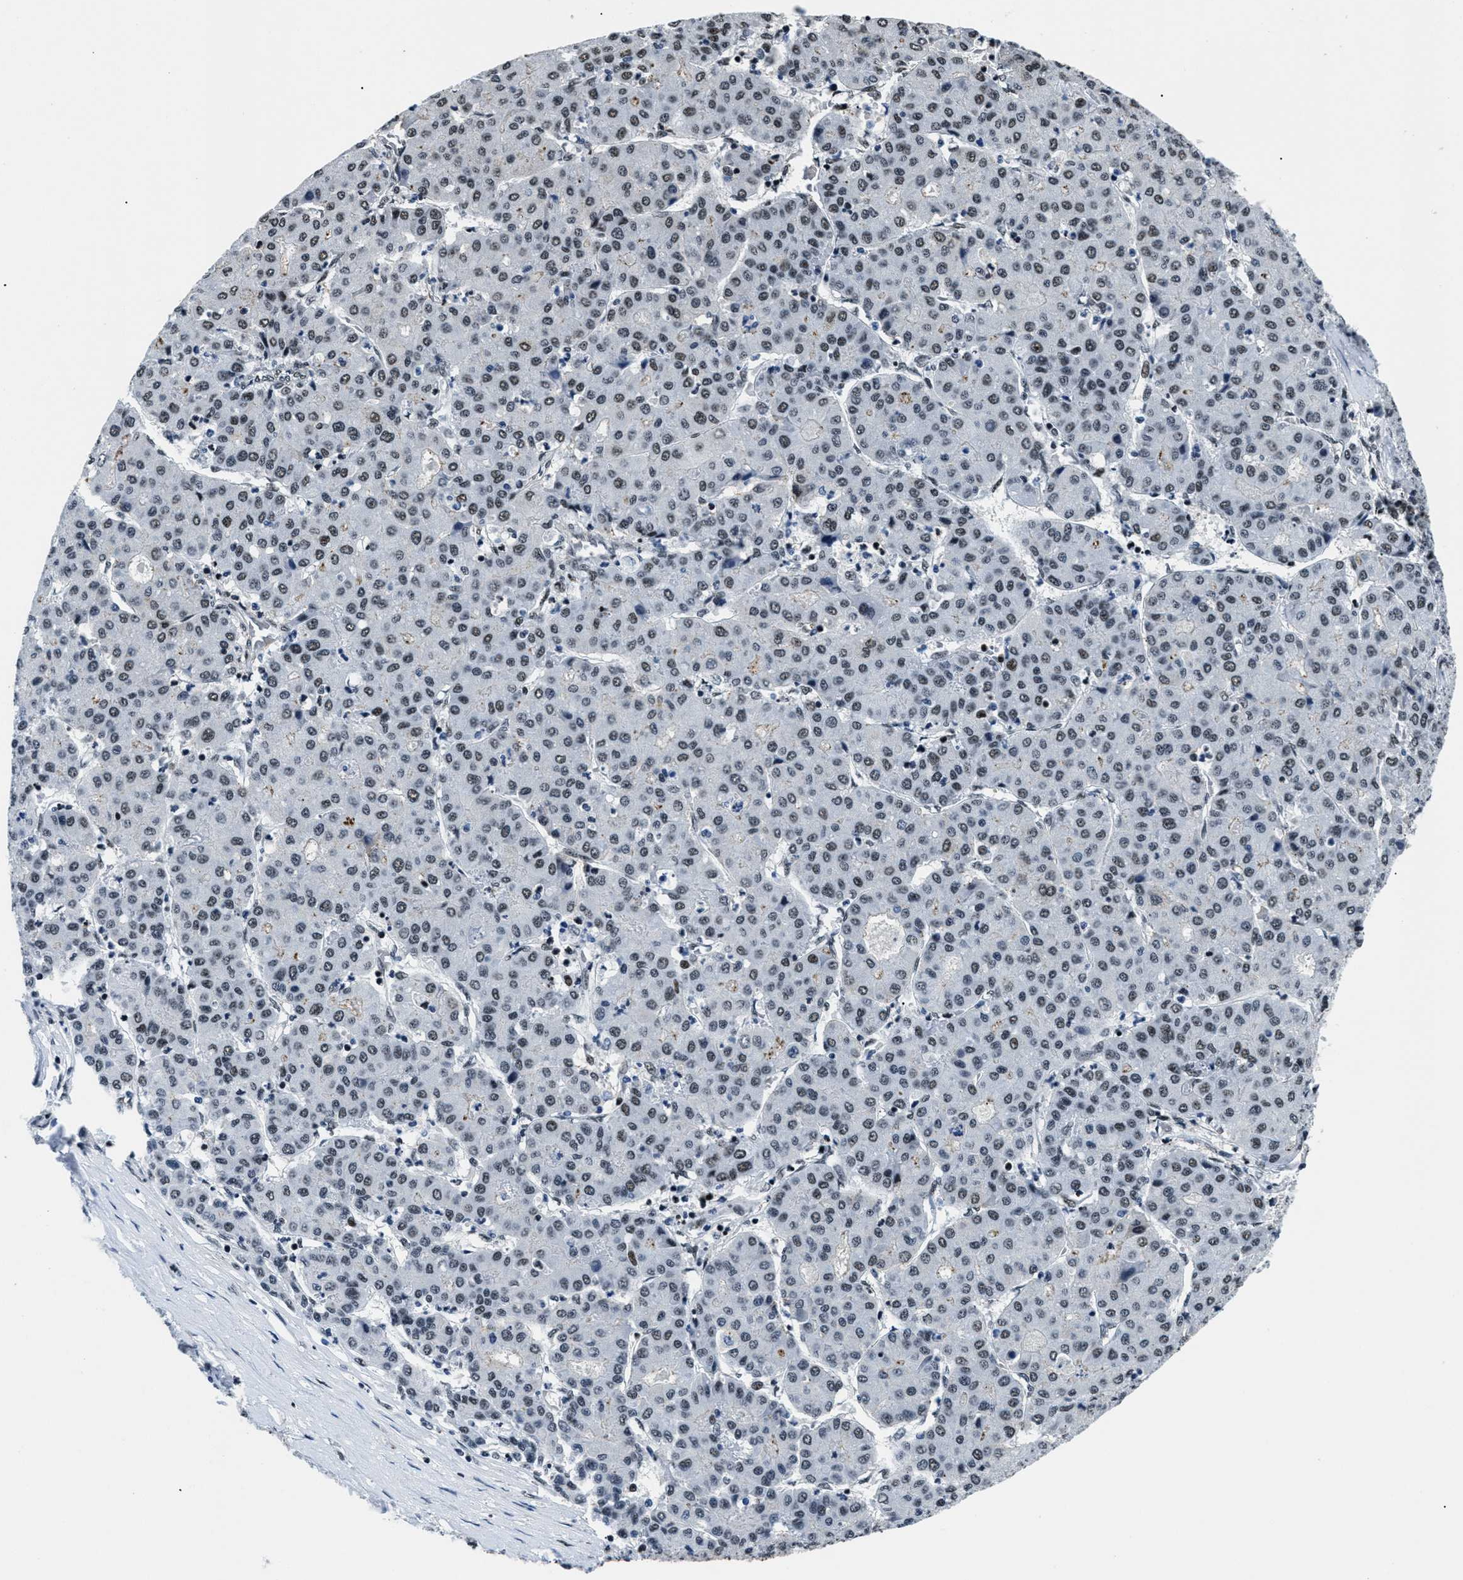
{"staining": {"intensity": "moderate", "quantity": ">75%", "location": "nuclear"}, "tissue": "liver cancer", "cell_type": "Tumor cells", "image_type": "cancer", "snomed": [{"axis": "morphology", "description": "Carcinoma, Hepatocellular, NOS"}, {"axis": "topography", "description": "Liver"}], "caption": "Liver hepatocellular carcinoma stained with DAB immunohistochemistry (IHC) demonstrates medium levels of moderate nuclear staining in approximately >75% of tumor cells. The protein is stained brown, and the nuclei are stained in blue (DAB (3,3'-diaminobenzidine) IHC with brightfield microscopy, high magnification).", "gene": "SMARCB1", "patient": {"sex": "male", "age": 65}}